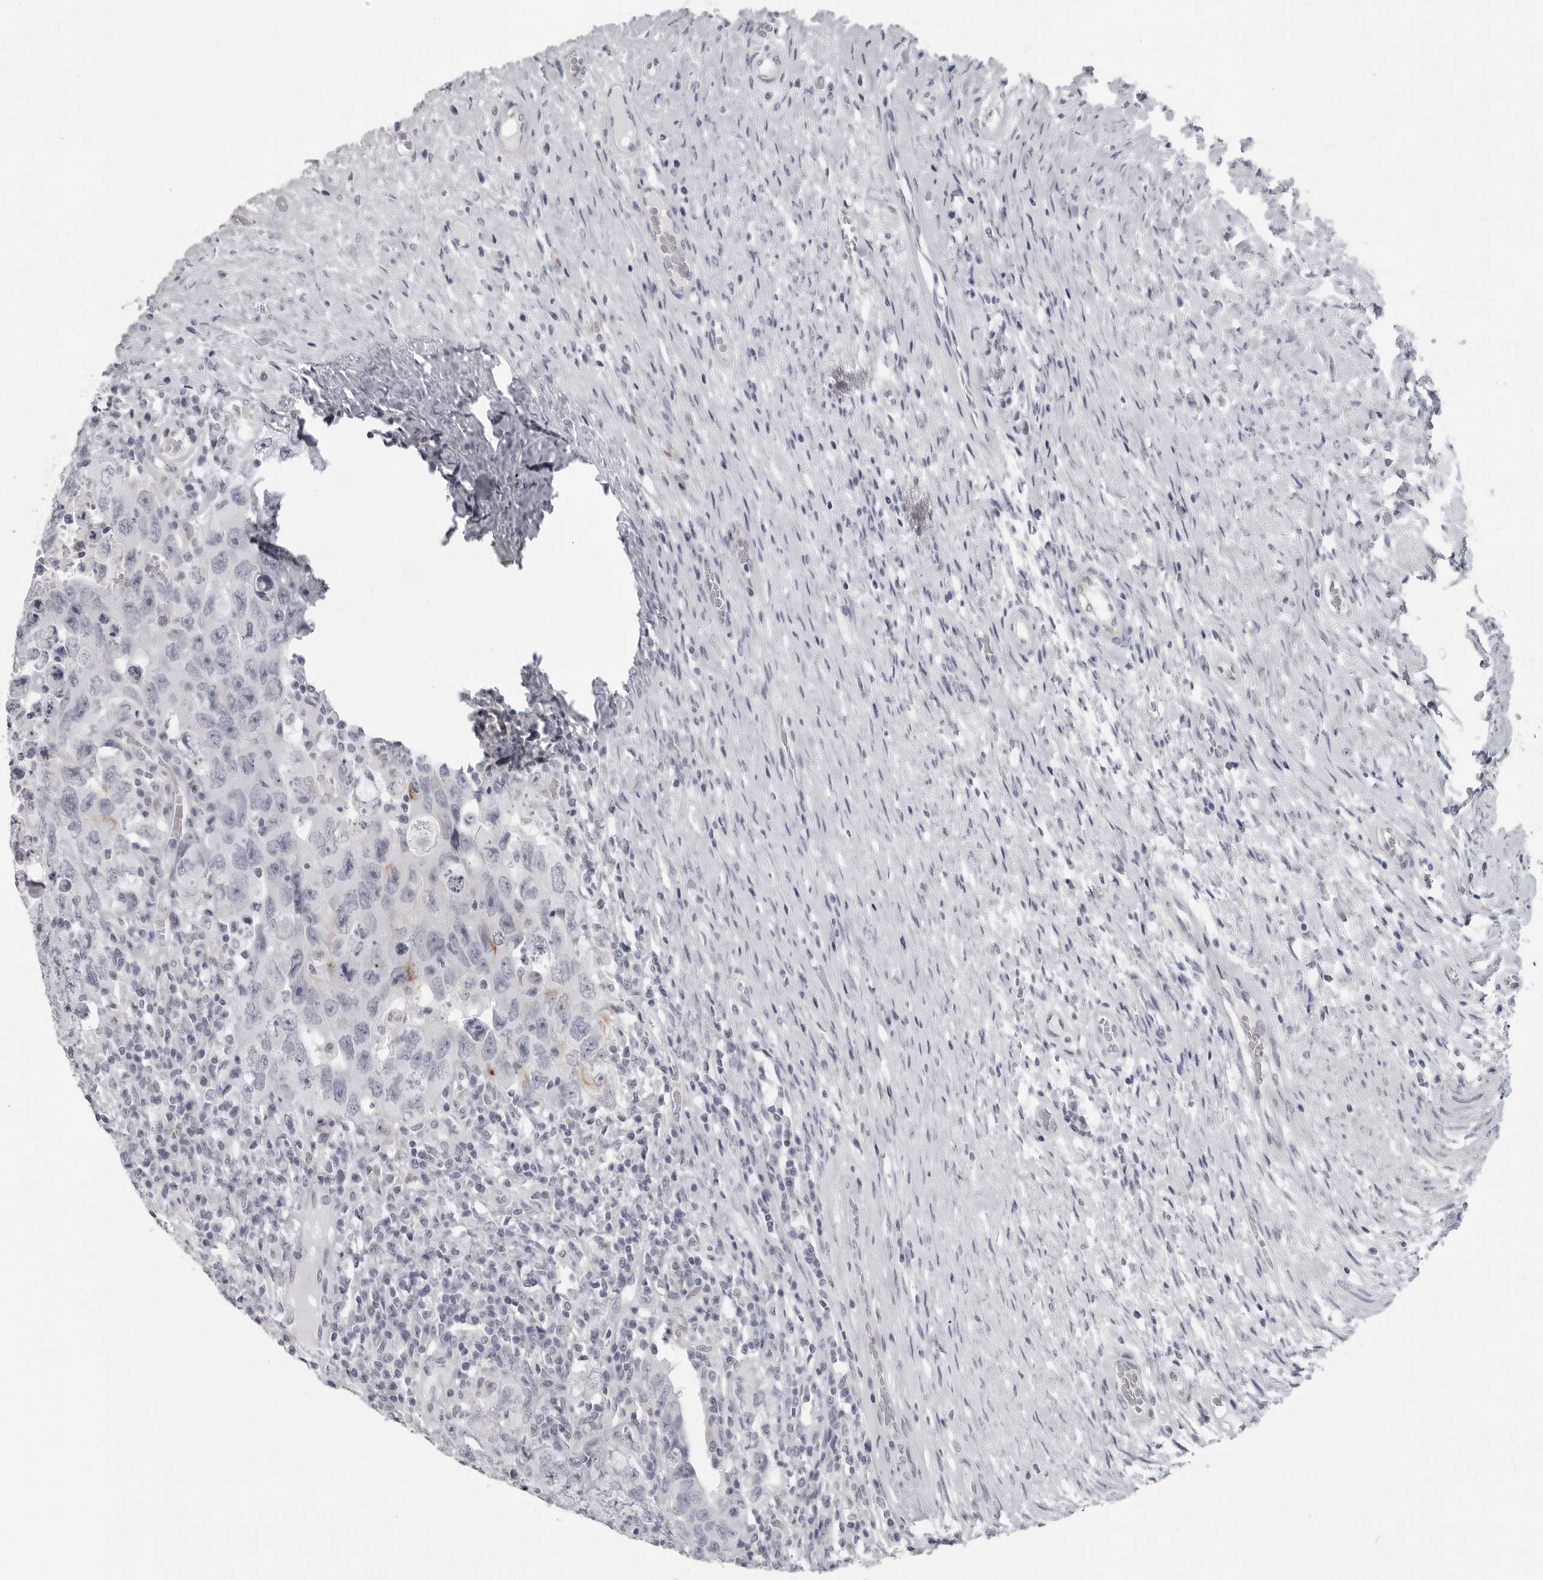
{"staining": {"intensity": "negative", "quantity": "none", "location": "none"}, "tissue": "testis cancer", "cell_type": "Tumor cells", "image_type": "cancer", "snomed": [{"axis": "morphology", "description": "Carcinoma, Embryonal, NOS"}, {"axis": "topography", "description": "Testis"}], "caption": "High magnification brightfield microscopy of testis cancer stained with DAB (brown) and counterstained with hematoxylin (blue): tumor cells show no significant staining.", "gene": "OPLAH", "patient": {"sex": "male", "age": 26}}